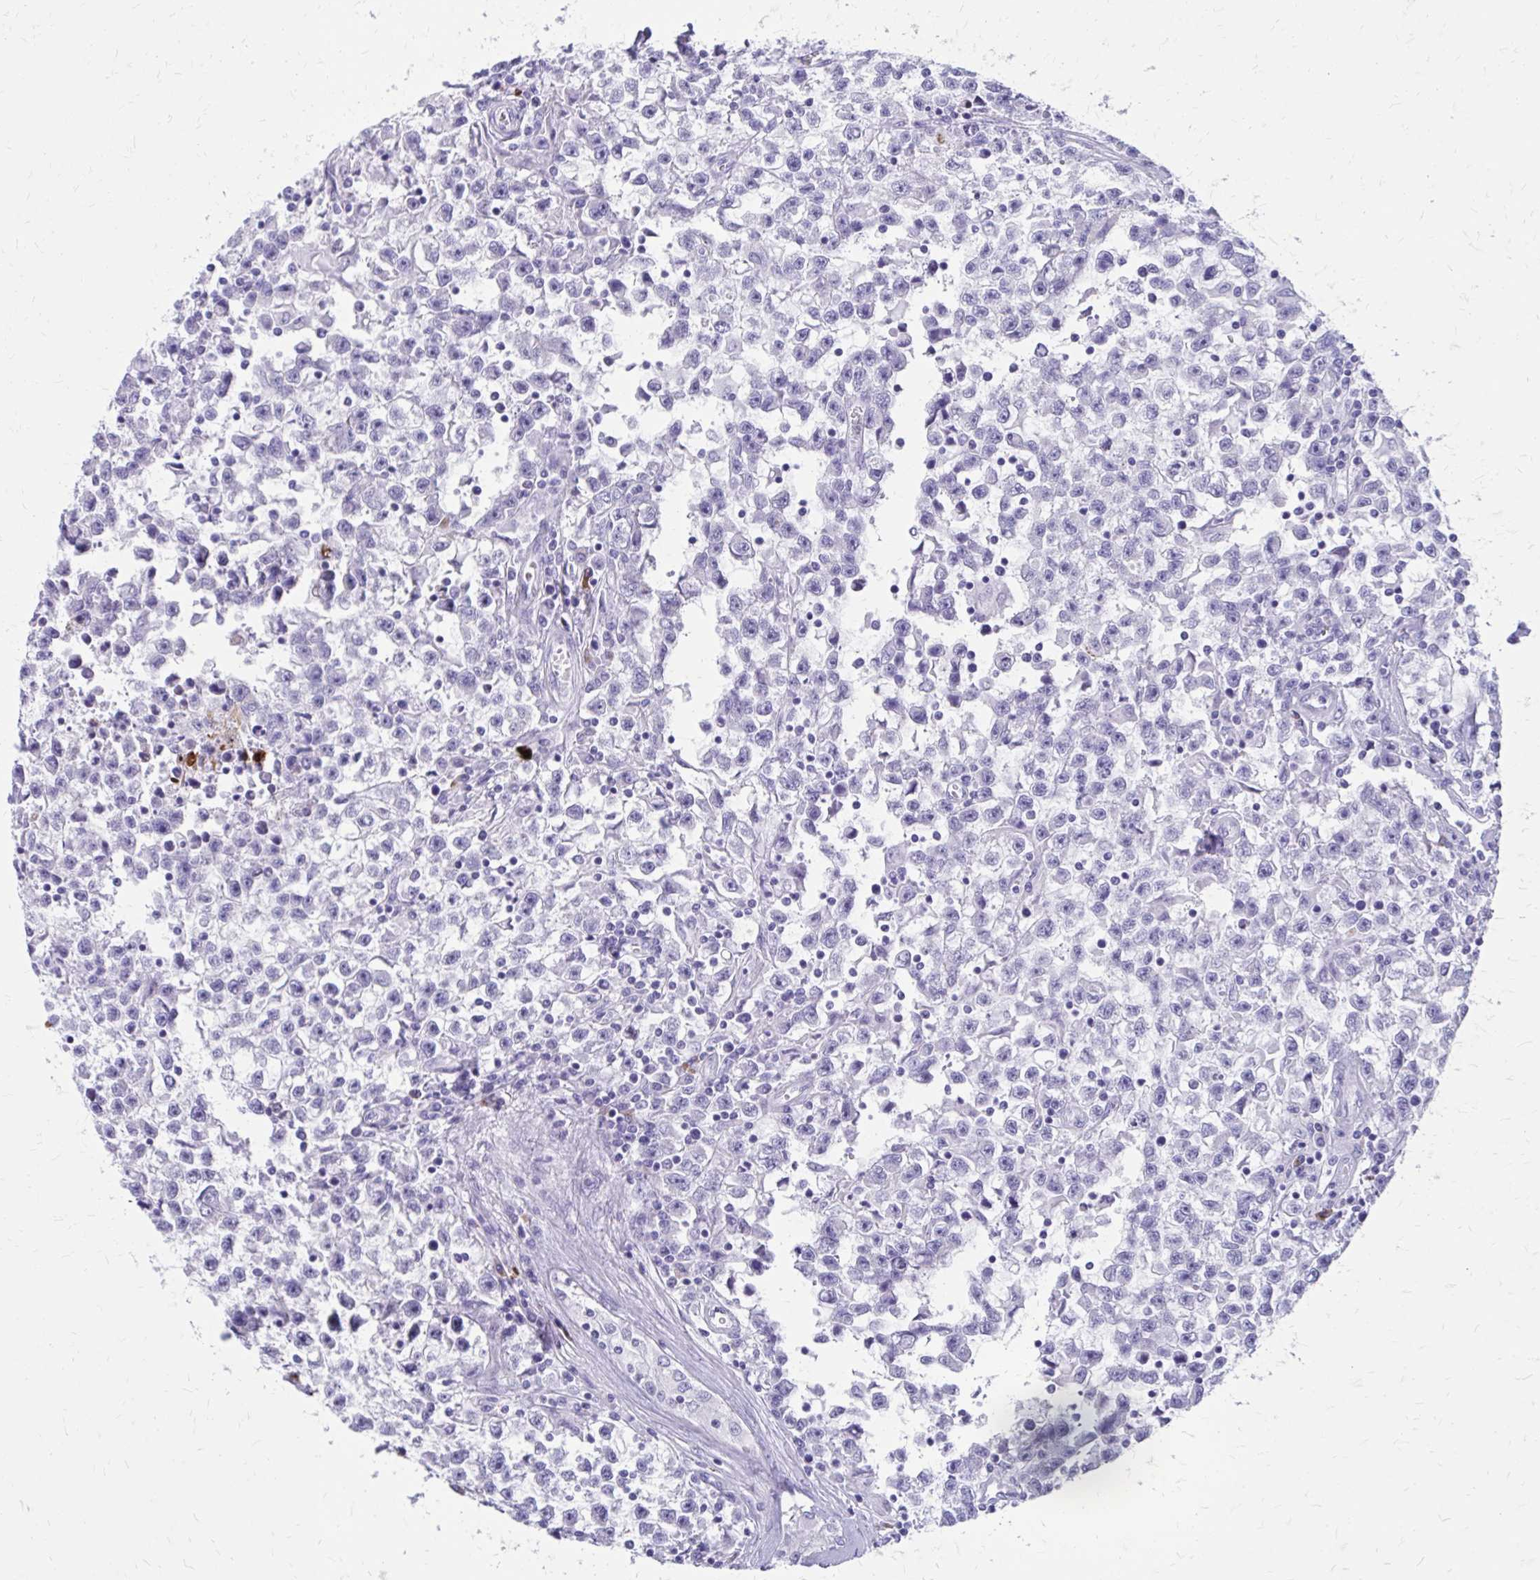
{"staining": {"intensity": "negative", "quantity": "none", "location": "none"}, "tissue": "testis cancer", "cell_type": "Tumor cells", "image_type": "cancer", "snomed": [{"axis": "morphology", "description": "Seminoma, NOS"}, {"axis": "topography", "description": "Testis"}], "caption": "DAB immunohistochemical staining of testis cancer demonstrates no significant positivity in tumor cells. (Stains: DAB immunohistochemistry (IHC) with hematoxylin counter stain, Microscopy: brightfield microscopy at high magnification).", "gene": "SATL1", "patient": {"sex": "male", "age": 31}}